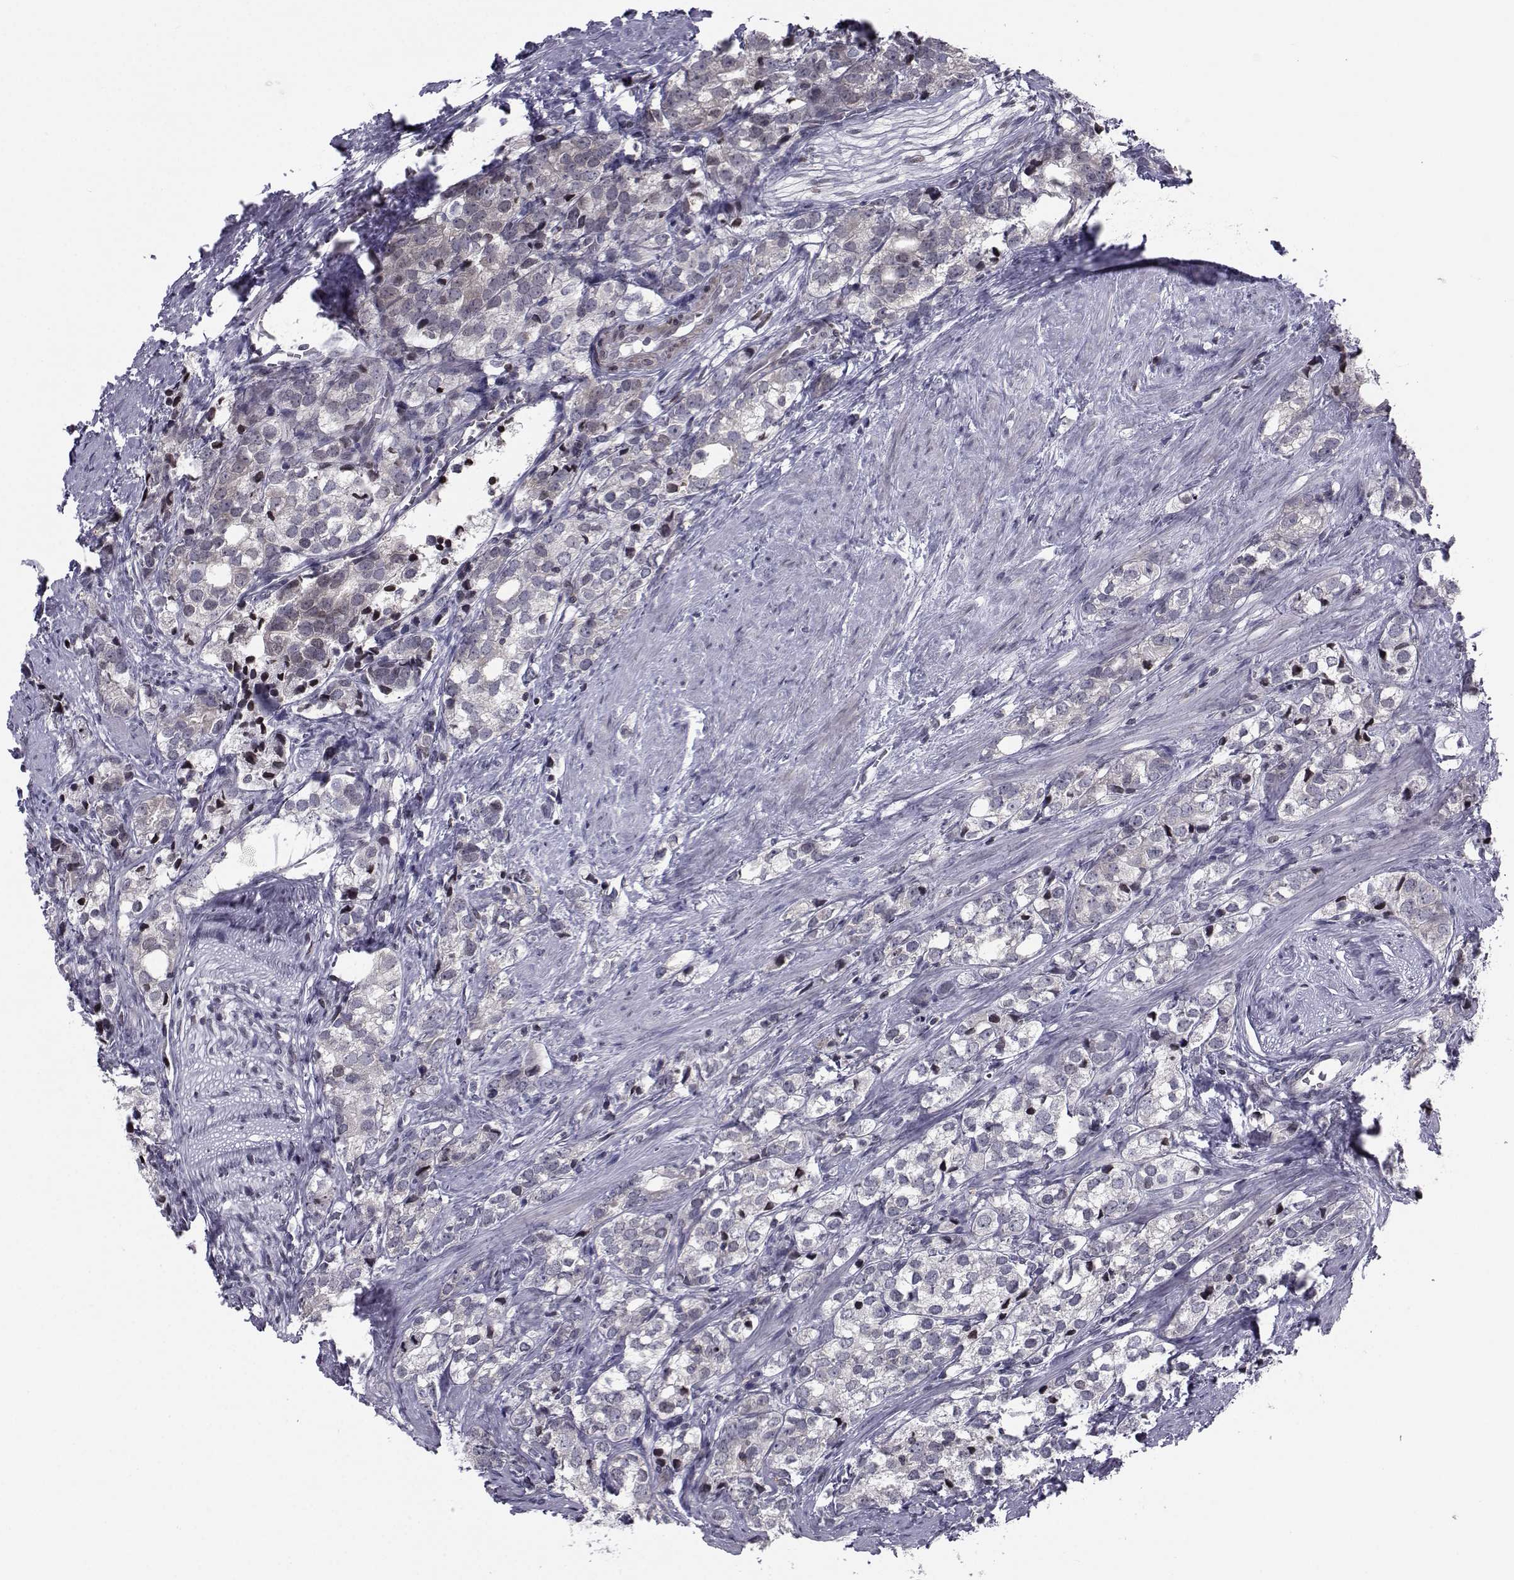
{"staining": {"intensity": "negative", "quantity": "none", "location": "none"}, "tissue": "prostate cancer", "cell_type": "Tumor cells", "image_type": "cancer", "snomed": [{"axis": "morphology", "description": "Adenocarcinoma, NOS"}, {"axis": "topography", "description": "Prostate and seminal vesicle, NOS"}], "caption": "Tumor cells show no significant expression in prostate adenocarcinoma.", "gene": "PCP4L1", "patient": {"sex": "male", "age": 63}}